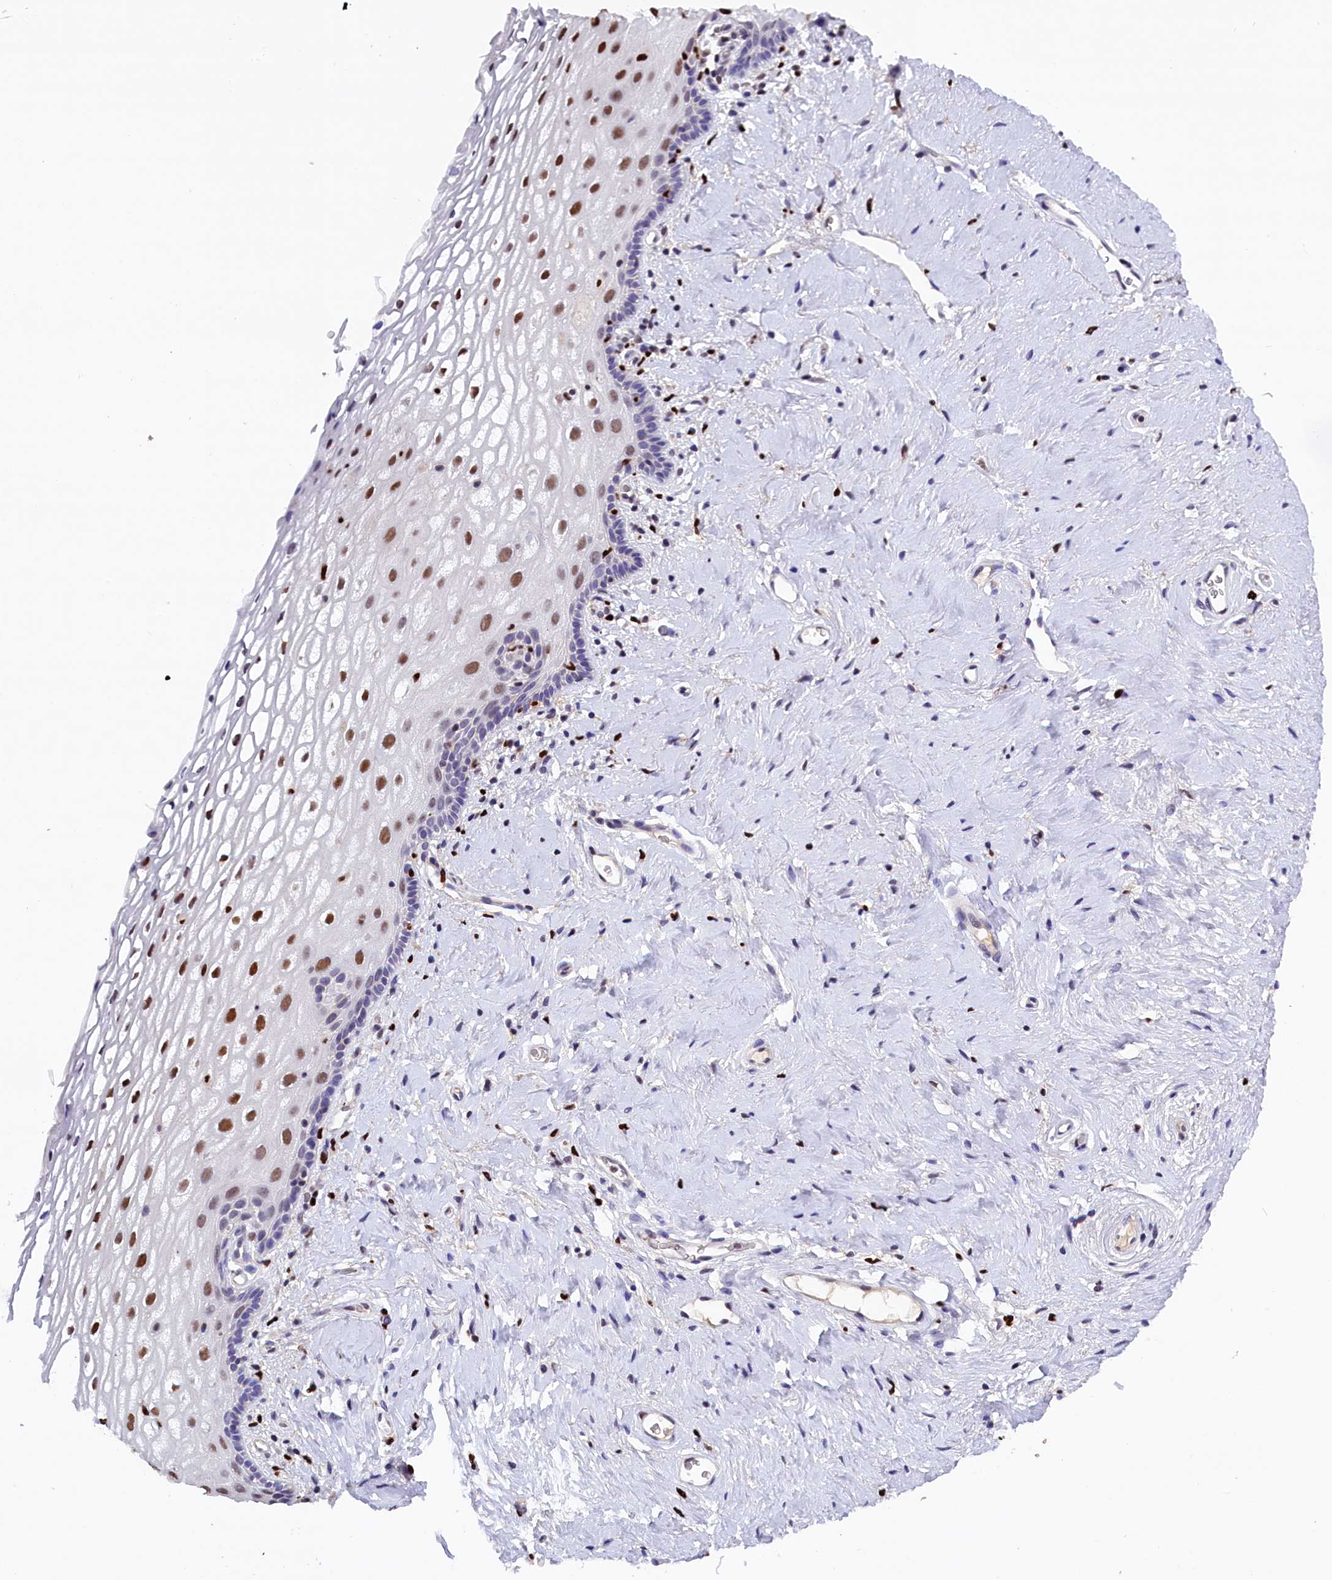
{"staining": {"intensity": "moderate", "quantity": "<25%", "location": "nuclear"}, "tissue": "vagina", "cell_type": "Squamous epithelial cells", "image_type": "normal", "snomed": [{"axis": "morphology", "description": "Normal tissue, NOS"}, {"axis": "morphology", "description": "Adenocarcinoma, NOS"}, {"axis": "topography", "description": "Rectum"}, {"axis": "topography", "description": "Vagina"}], "caption": "This image reveals immunohistochemistry (IHC) staining of normal human vagina, with low moderate nuclear positivity in approximately <25% of squamous epithelial cells.", "gene": "BTBD9", "patient": {"sex": "female", "age": 71}}